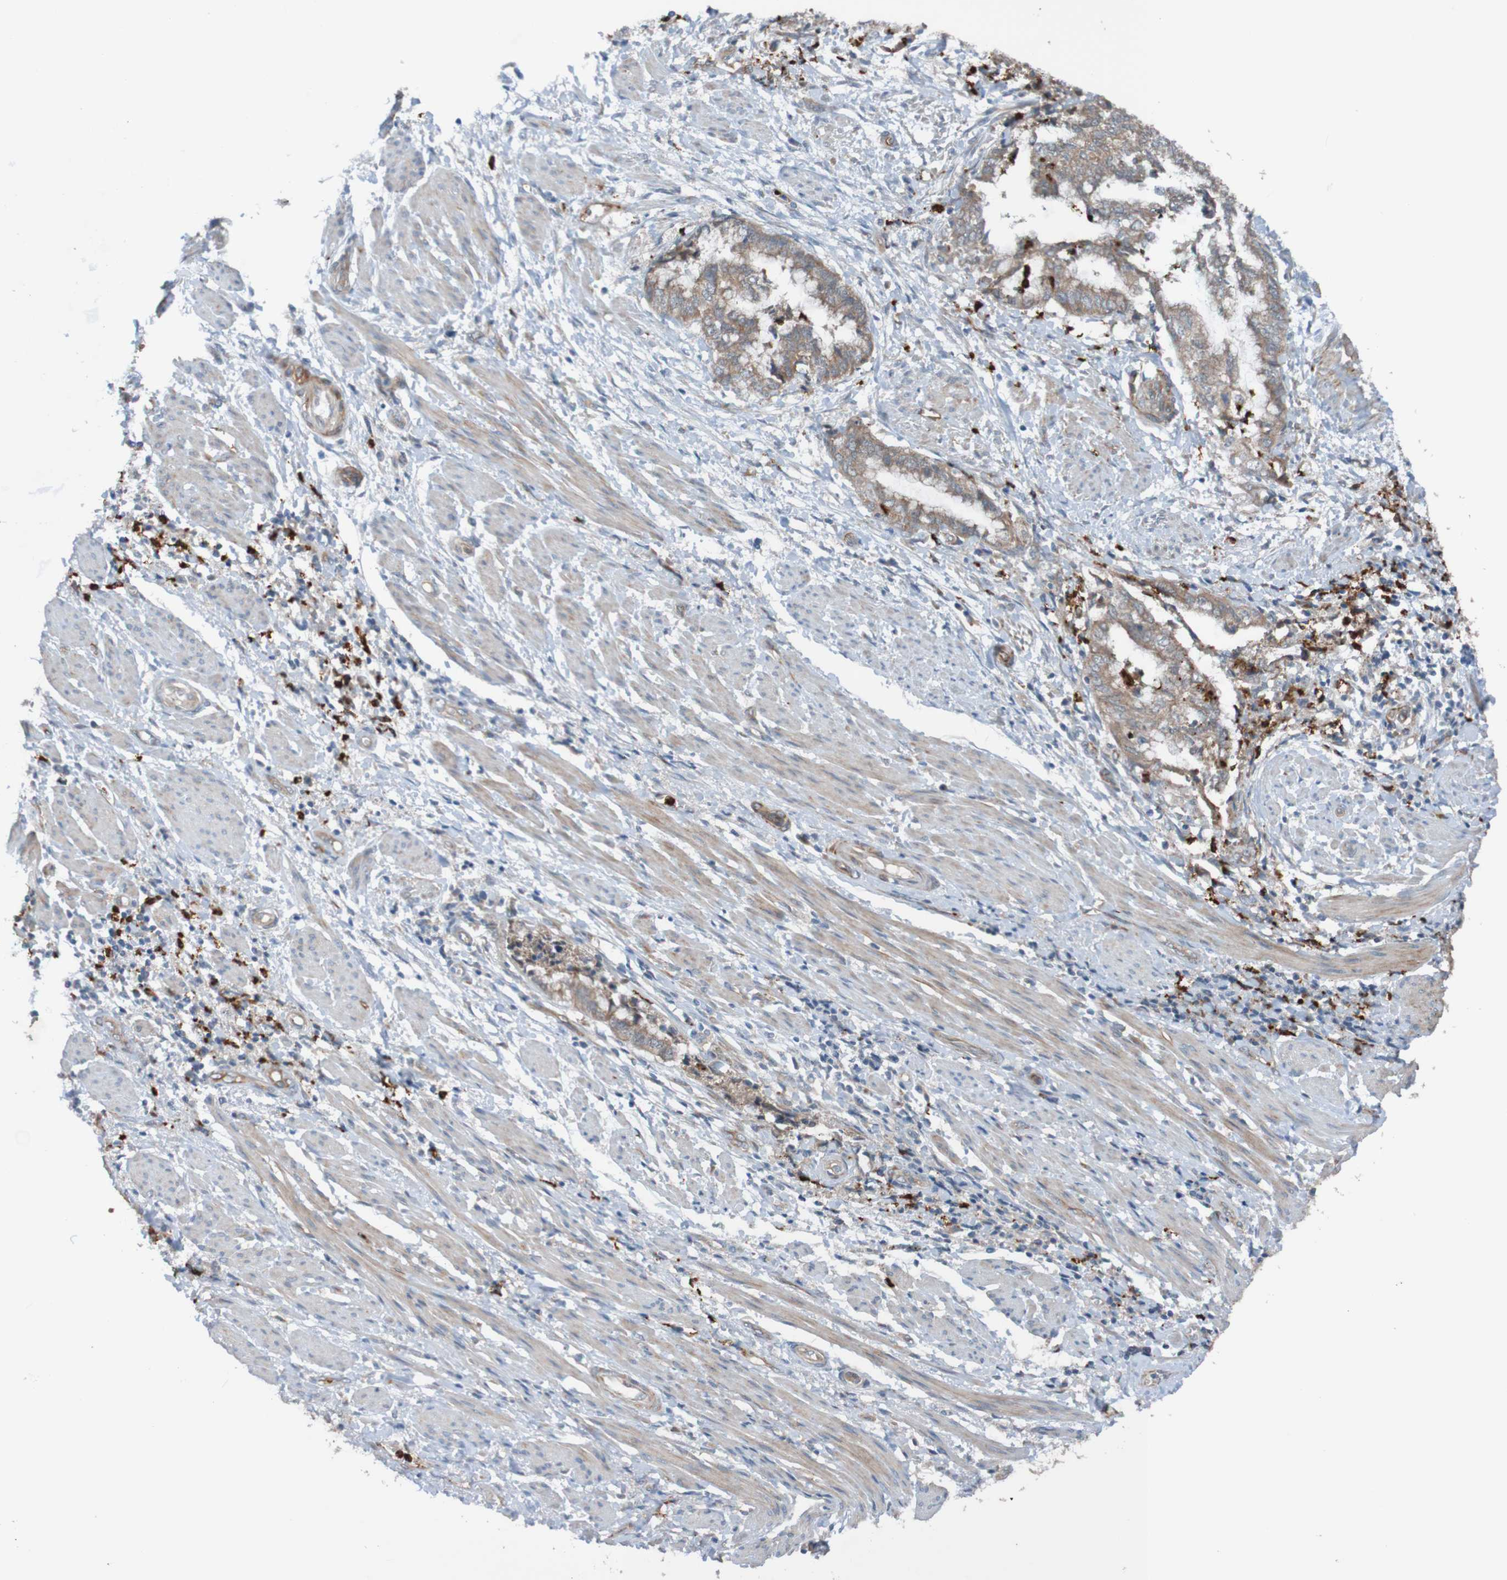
{"staining": {"intensity": "moderate", "quantity": ">75%", "location": "cytoplasmic/membranous"}, "tissue": "endometrial cancer", "cell_type": "Tumor cells", "image_type": "cancer", "snomed": [{"axis": "morphology", "description": "Necrosis, NOS"}, {"axis": "morphology", "description": "Adenocarcinoma, NOS"}, {"axis": "topography", "description": "Endometrium"}], "caption": "Human endometrial adenocarcinoma stained with a brown dye shows moderate cytoplasmic/membranous positive positivity in approximately >75% of tumor cells.", "gene": "ST8SIA6", "patient": {"sex": "female", "age": 79}}